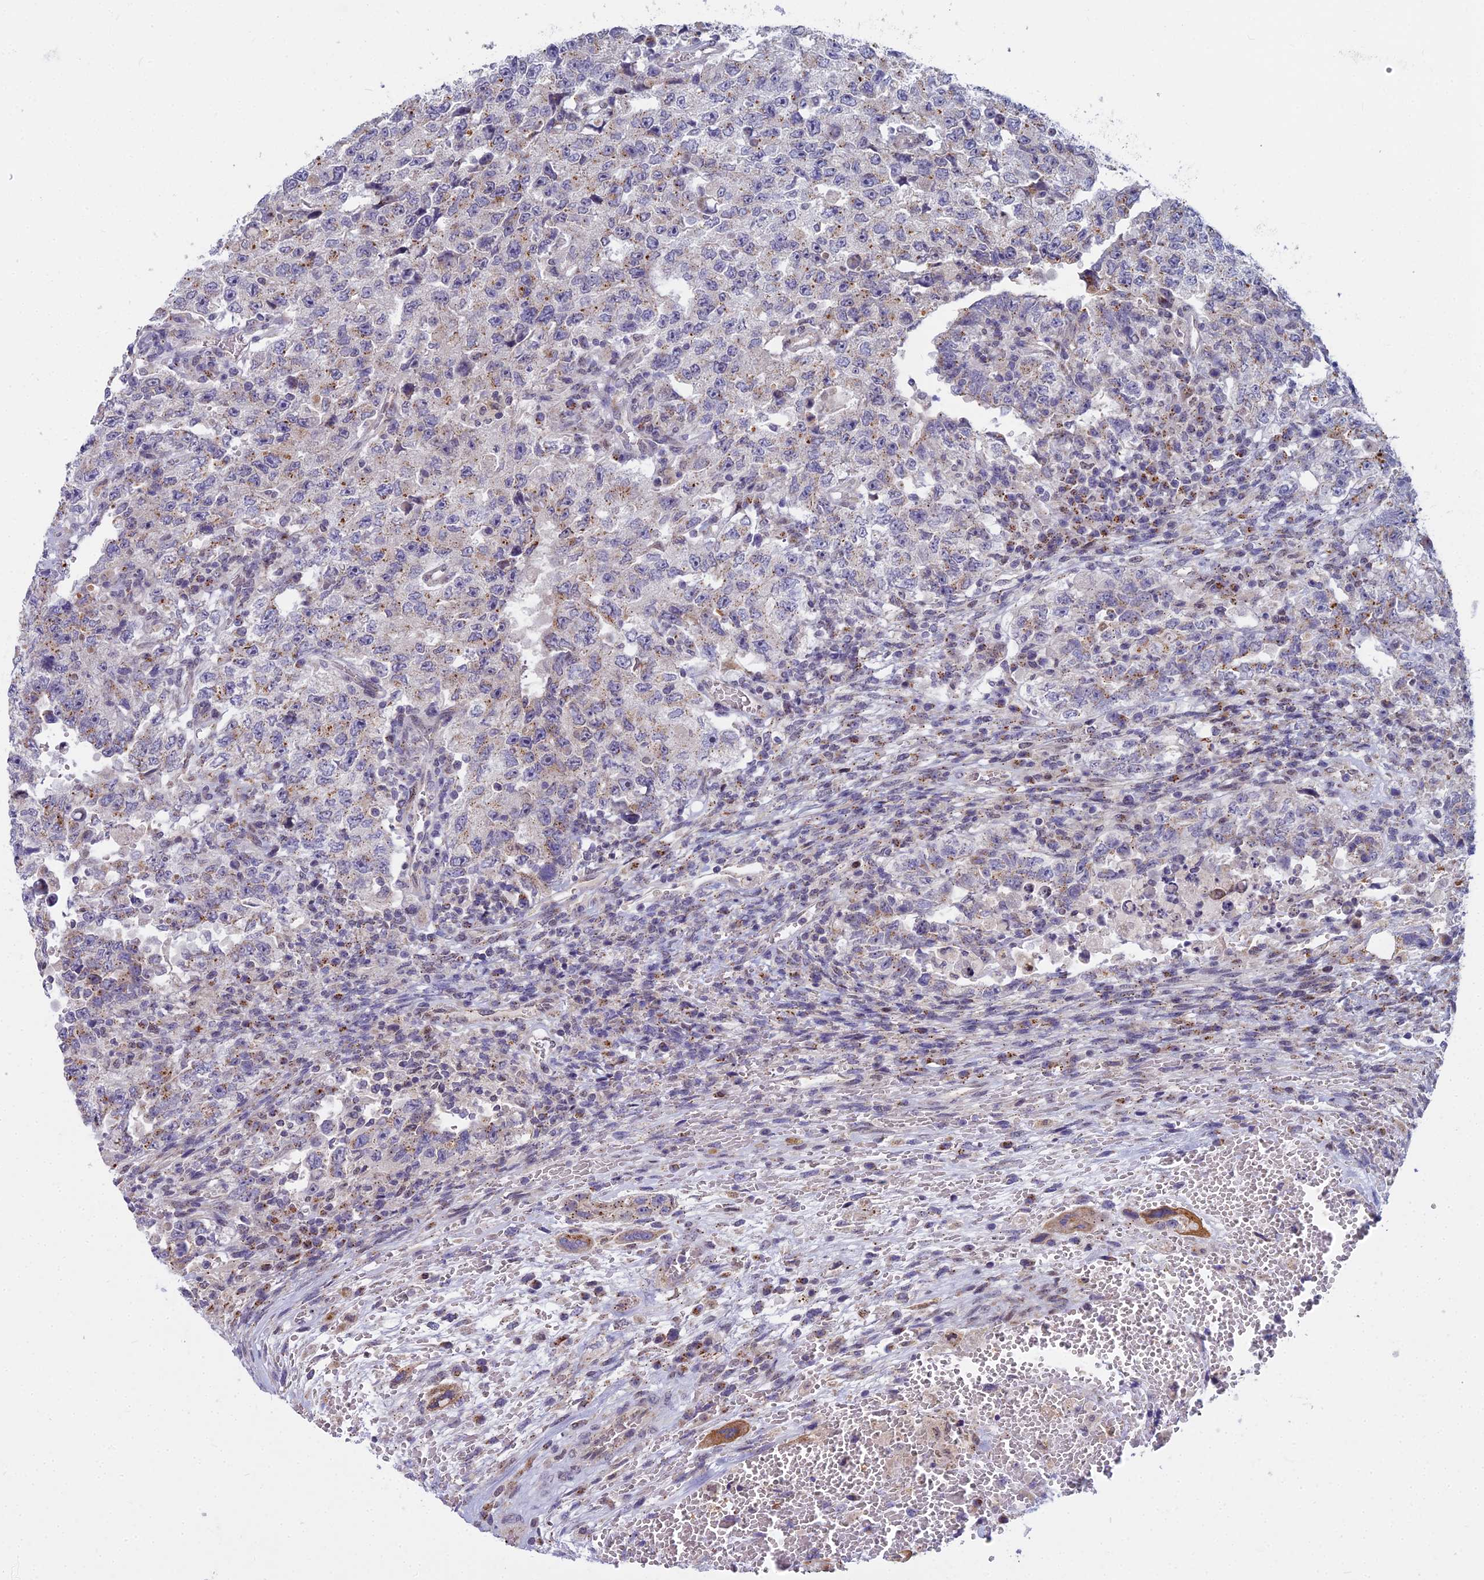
{"staining": {"intensity": "weak", "quantity": "<25%", "location": "cytoplasmic/membranous"}, "tissue": "testis cancer", "cell_type": "Tumor cells", "image_type": "cancer", "snomed": [{"axis": "morphology", "description": "Carcinoma, Embryonal, NOS"}, {"axis": "topography", "description": "Testis"}], "caption": "Image shows no protein expression in tumor cells of testis cancer tissue.", "gene": "WDPCP", "patient": {"sex": "male", "age": 26}}